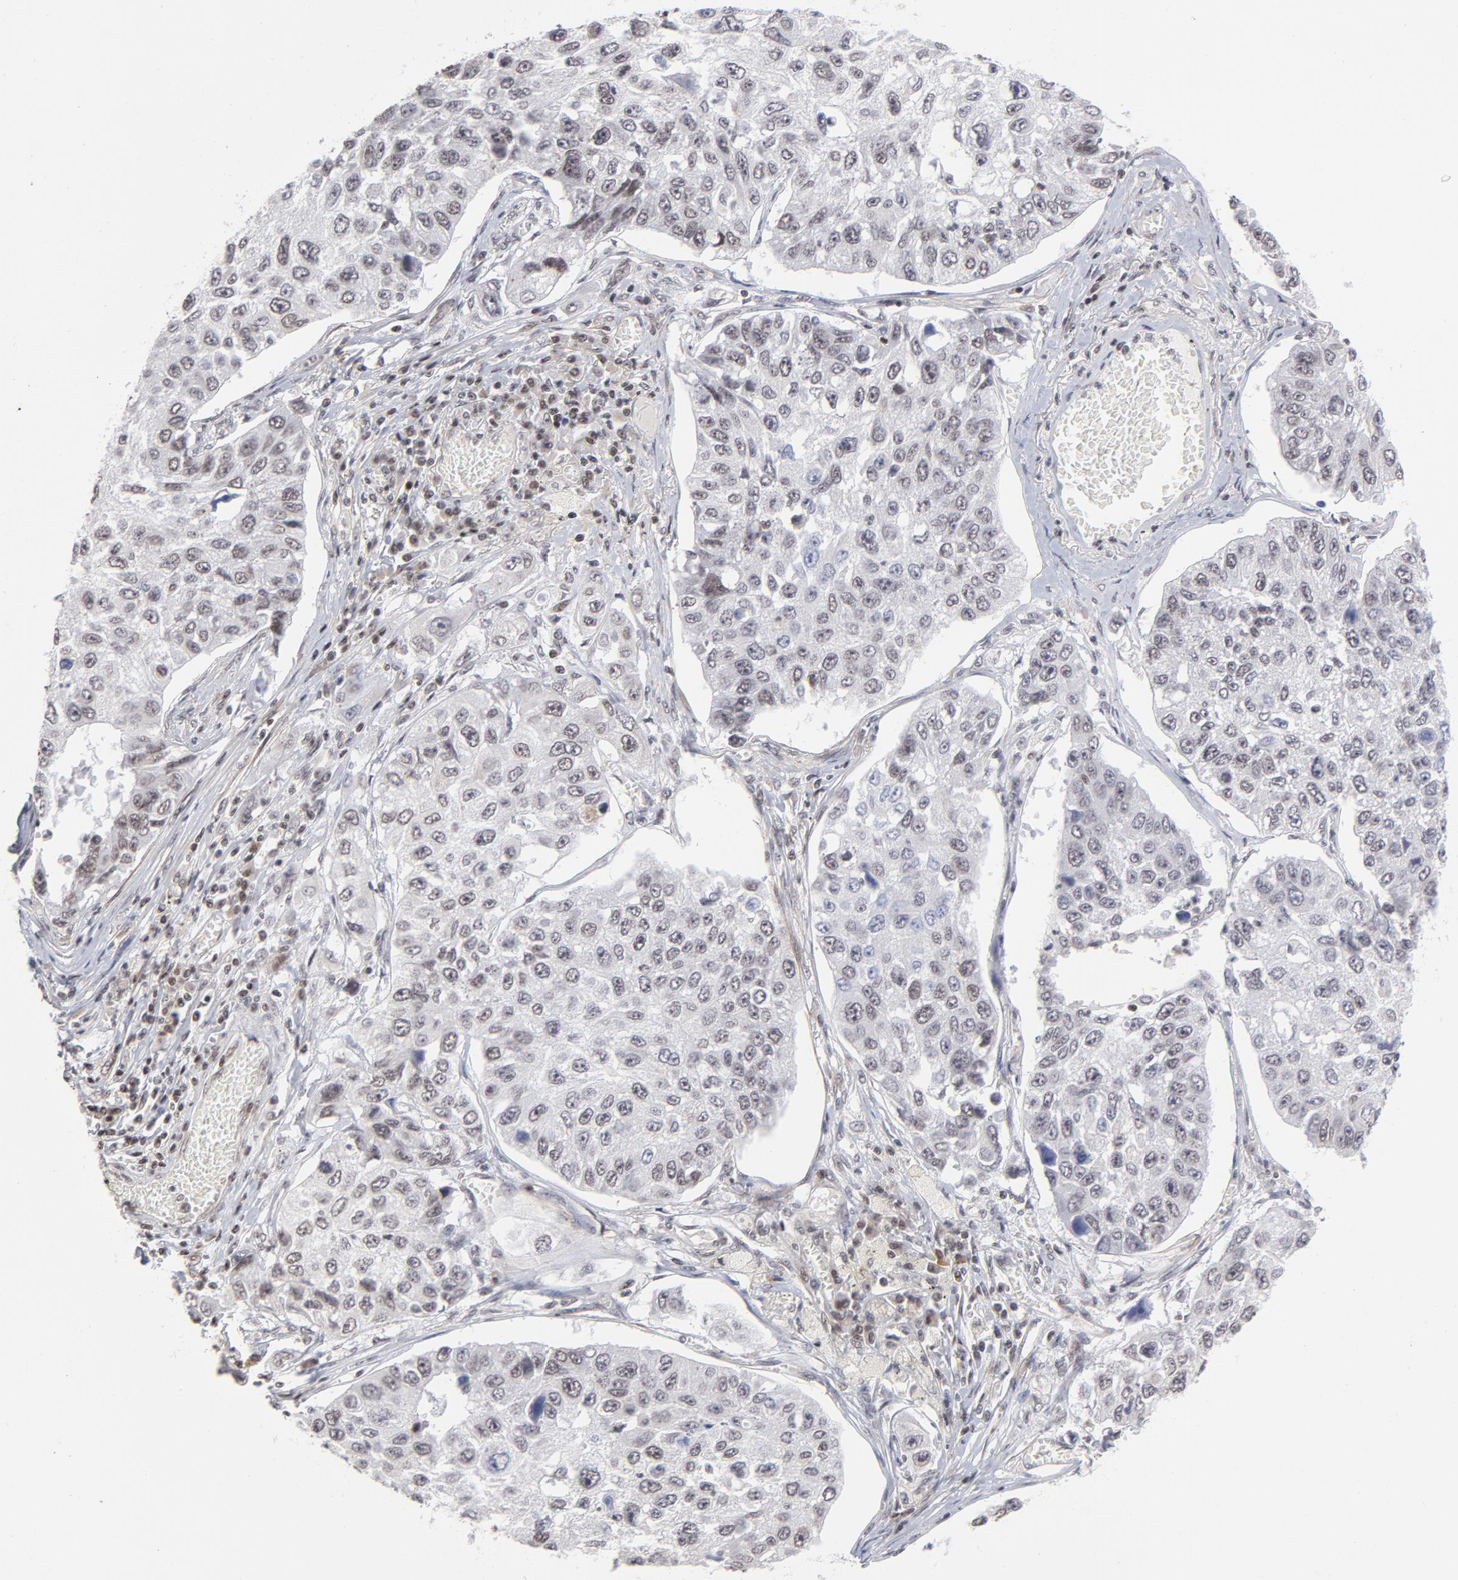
{"staining": {"intensity": "negative", "quantity": "none", "location": "none"}, "tissue": "lung cancer", "cell_type": "Tumor cells", "image_type": "cancer", "snomed": [{"axis": "morphology", "description": "Squamous cell carcinoma, NOS"}, {"axis": "topography", "description": "Lung"}], "caption": "The image shows no significant expression in tumor cells of squamous cell carcinoma (lung).", "gene": "CTCF", "patient": {"sex": "male", "age": 71}}